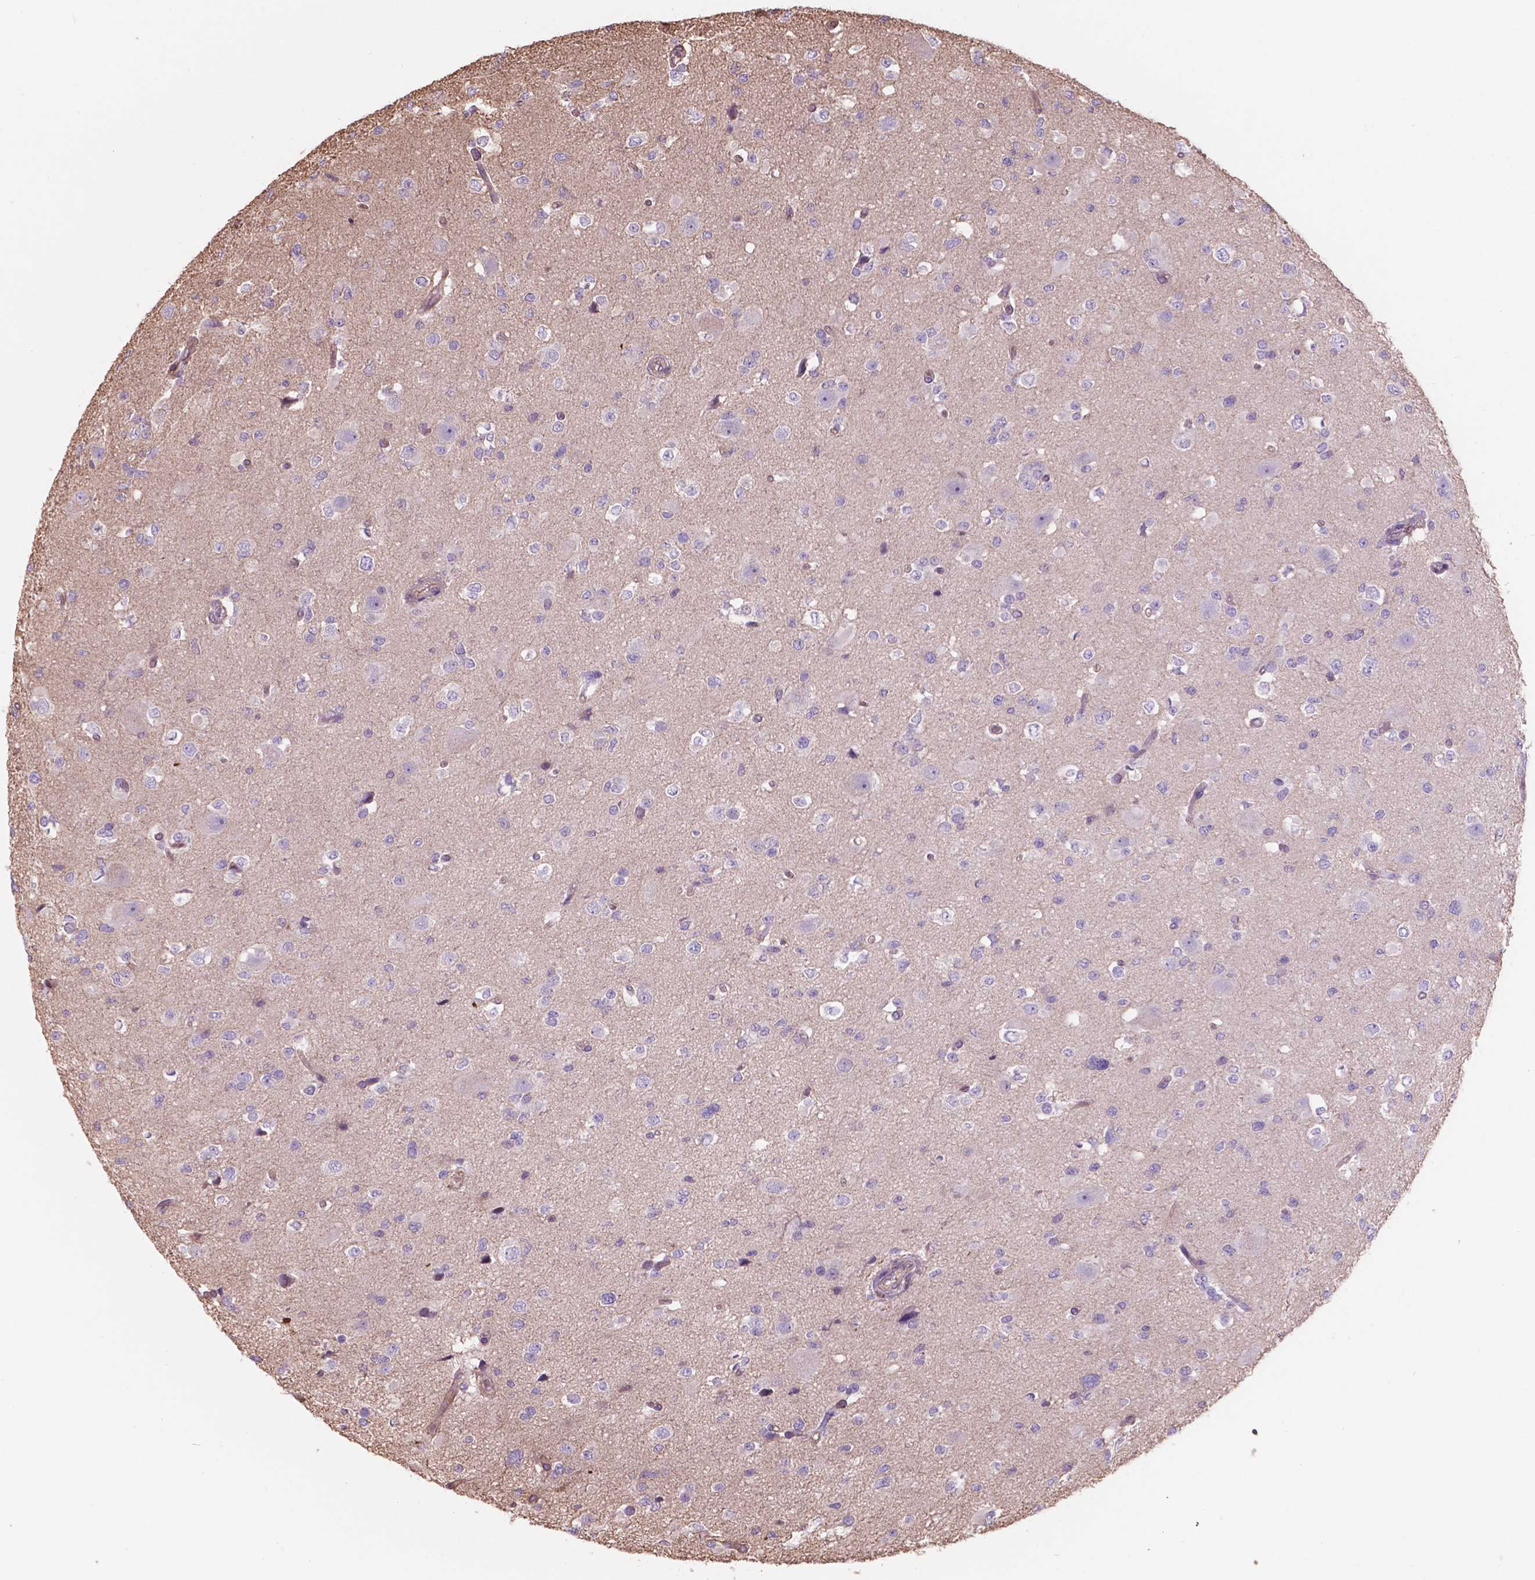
{"staining": {"intensity": "negative", "quantity": "none", "location": "none"}, "tissue": "glioma", "cell_type": "Tumor cells", "image_type": "cancer", "snomed": [{"axis": "morphology", "description": "Glioma, malignant, Low grade"}, {"axis": "topography", "description": "Brain"}], "caption": "A high-resolution micrograph shows immunohistochemistry staining of glioma, which shows no significant expression in tumor cells.", "gene": "NIPA2", "patient": {"sex": "female", "age": 32}}